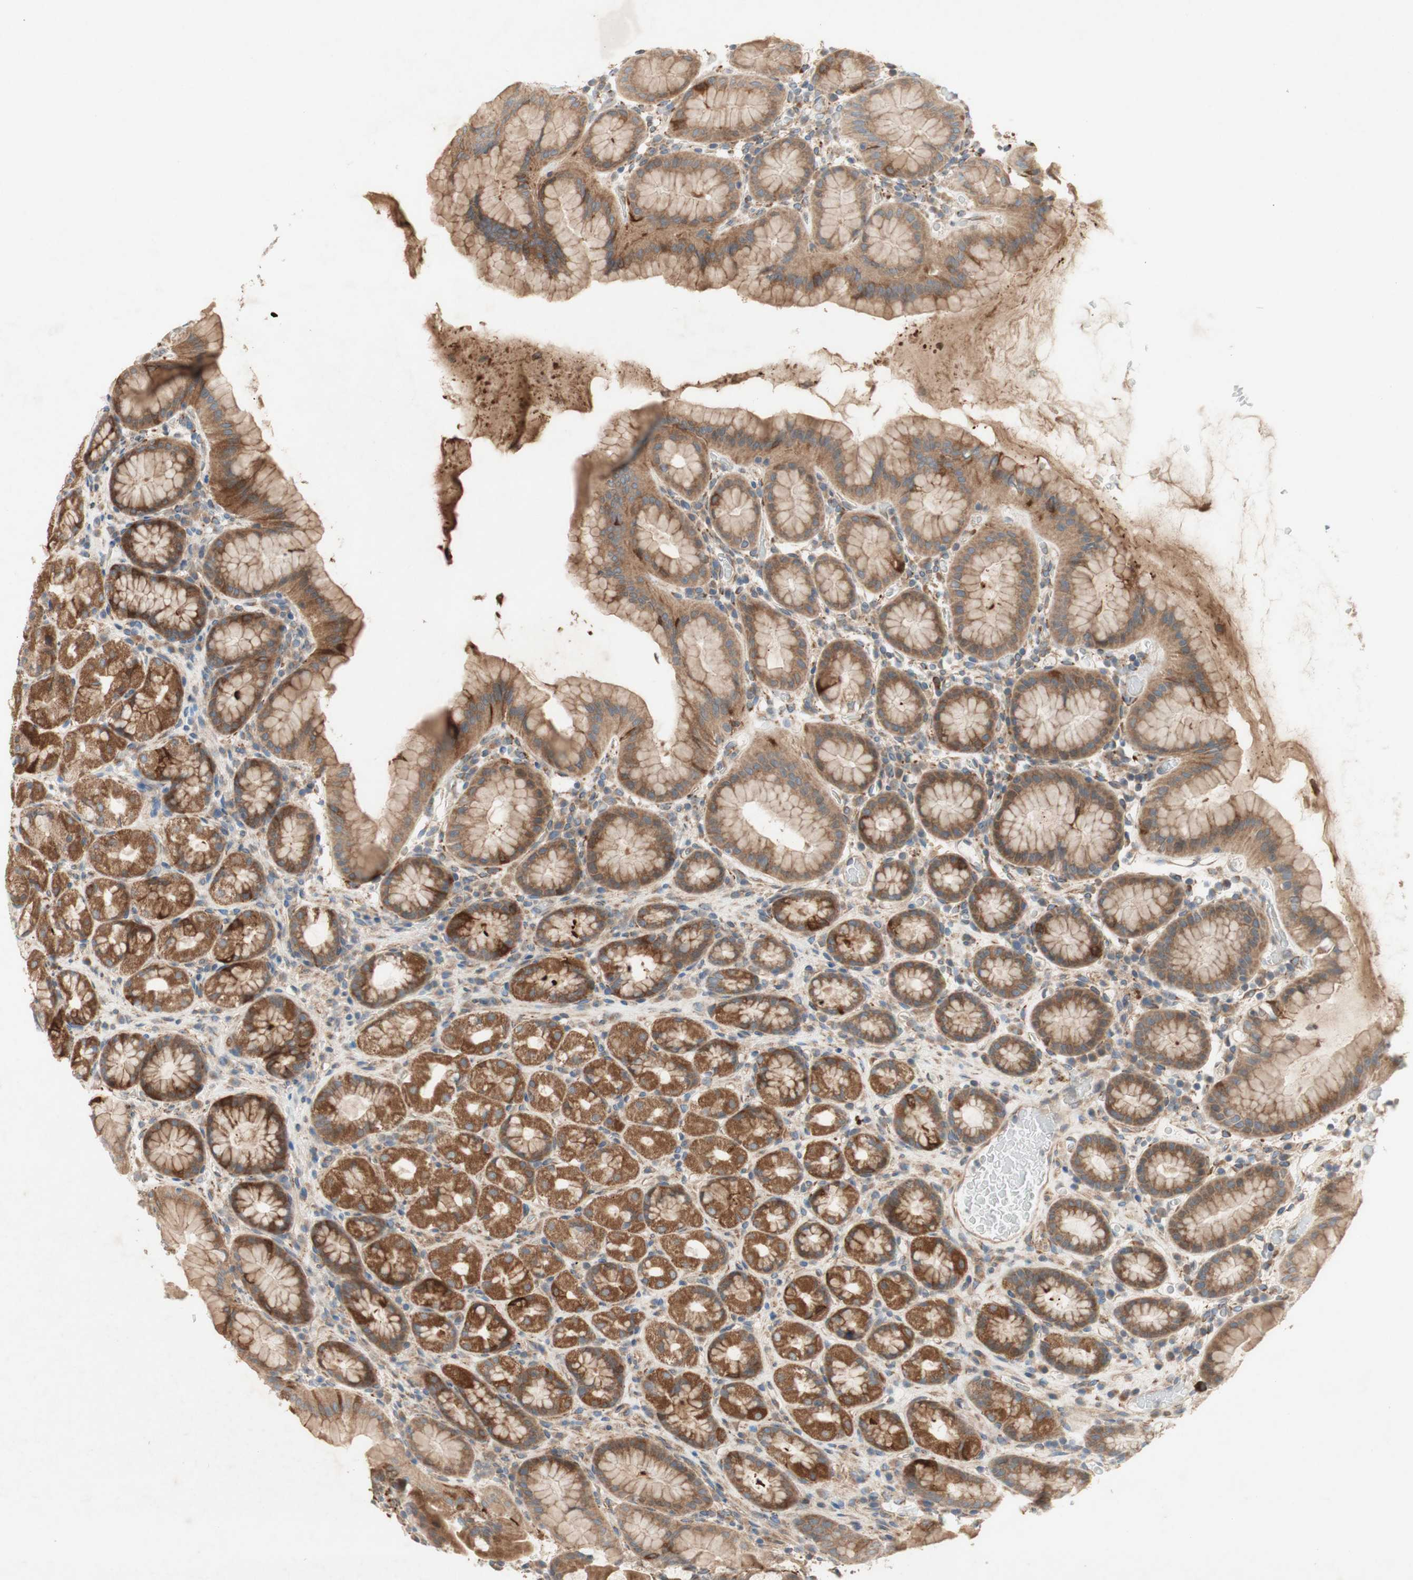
{"staining": {"intensity": "strong", "quantity": ">75%", "location": "cytoplasmic/membranous"}, "tissue": "stomach", "cell_type": "Glandular cells", "image_type": "normal", "snomed": [{"axis": "morphology", "description": "Normal tissue, NOS"}, {"axis": "topography", "description": "Stomach, upper"}], "caption": "Protein staining reveals strong cytoplasmic/membranous staining in approximately >75% of glandular cells in normal stomach. The protein of interest is shown in brown color, while the nuclei are stained blue.", "gene": "SOCS2", "patient": {"sex": "male", "age": 68}}